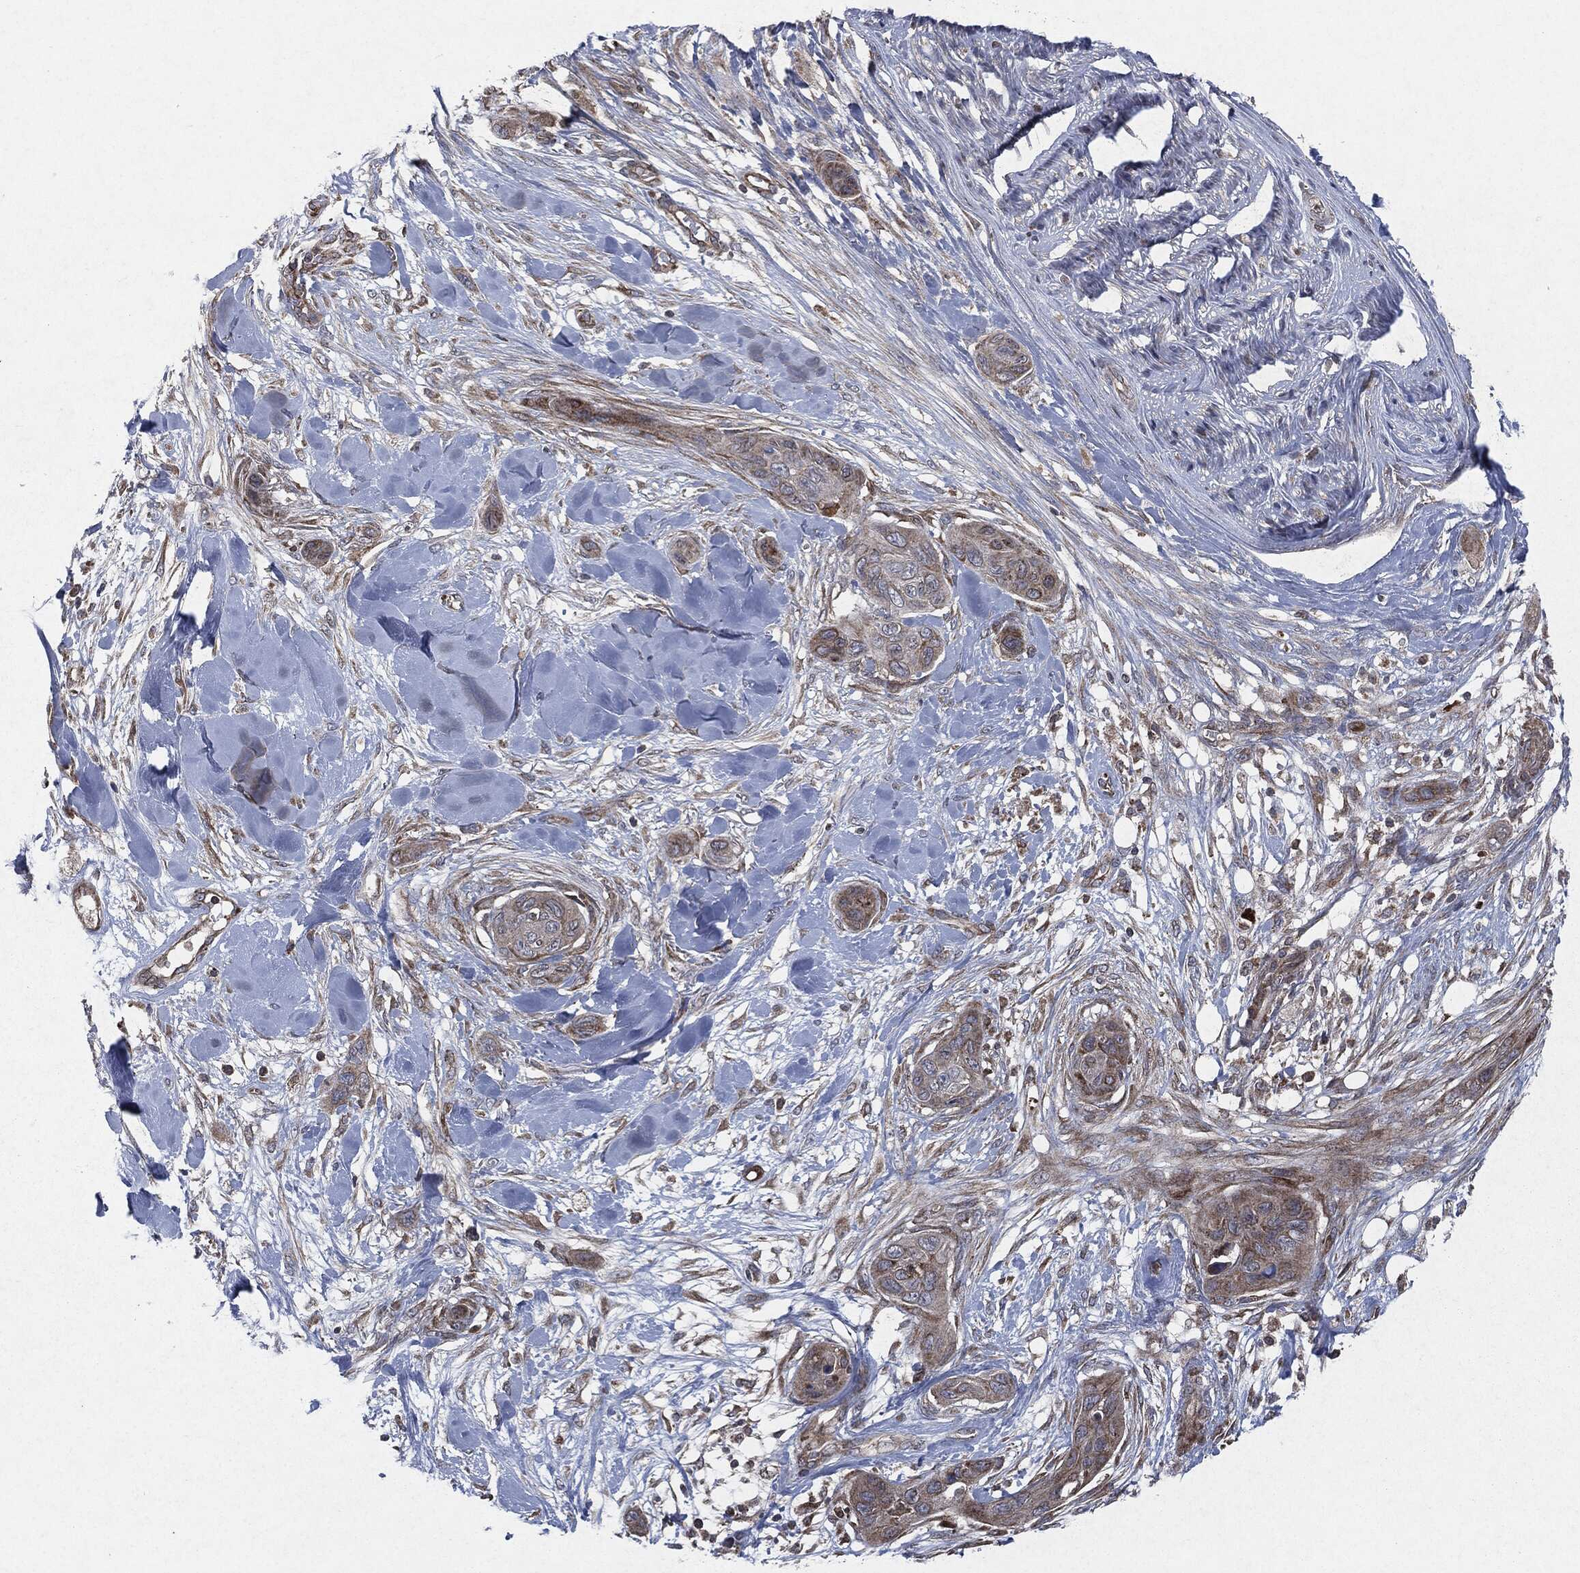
{"staining": {"intensity": "strong", "quantity": "<25%", "location": "cytoplasmic/membranous"}, "tissue": "skin cancer", "cell_type": "Tumor cells", "image_type": "cancer", "snomed": [{"axis": "morphology", "description": "Squamous cell carcinoma, NOS"}, {"axis": "topography", "description": "Skin"}], "caption": "Protein expression analysis of human skin cancer reveals strong cytoplasmic/membranous expression in approximately <25% of tumor cells. The protein is shown in brown color, while the nuclei are stained blue.", "gene": "RAF1", "patient": {"sex": "male", "age": 78}}